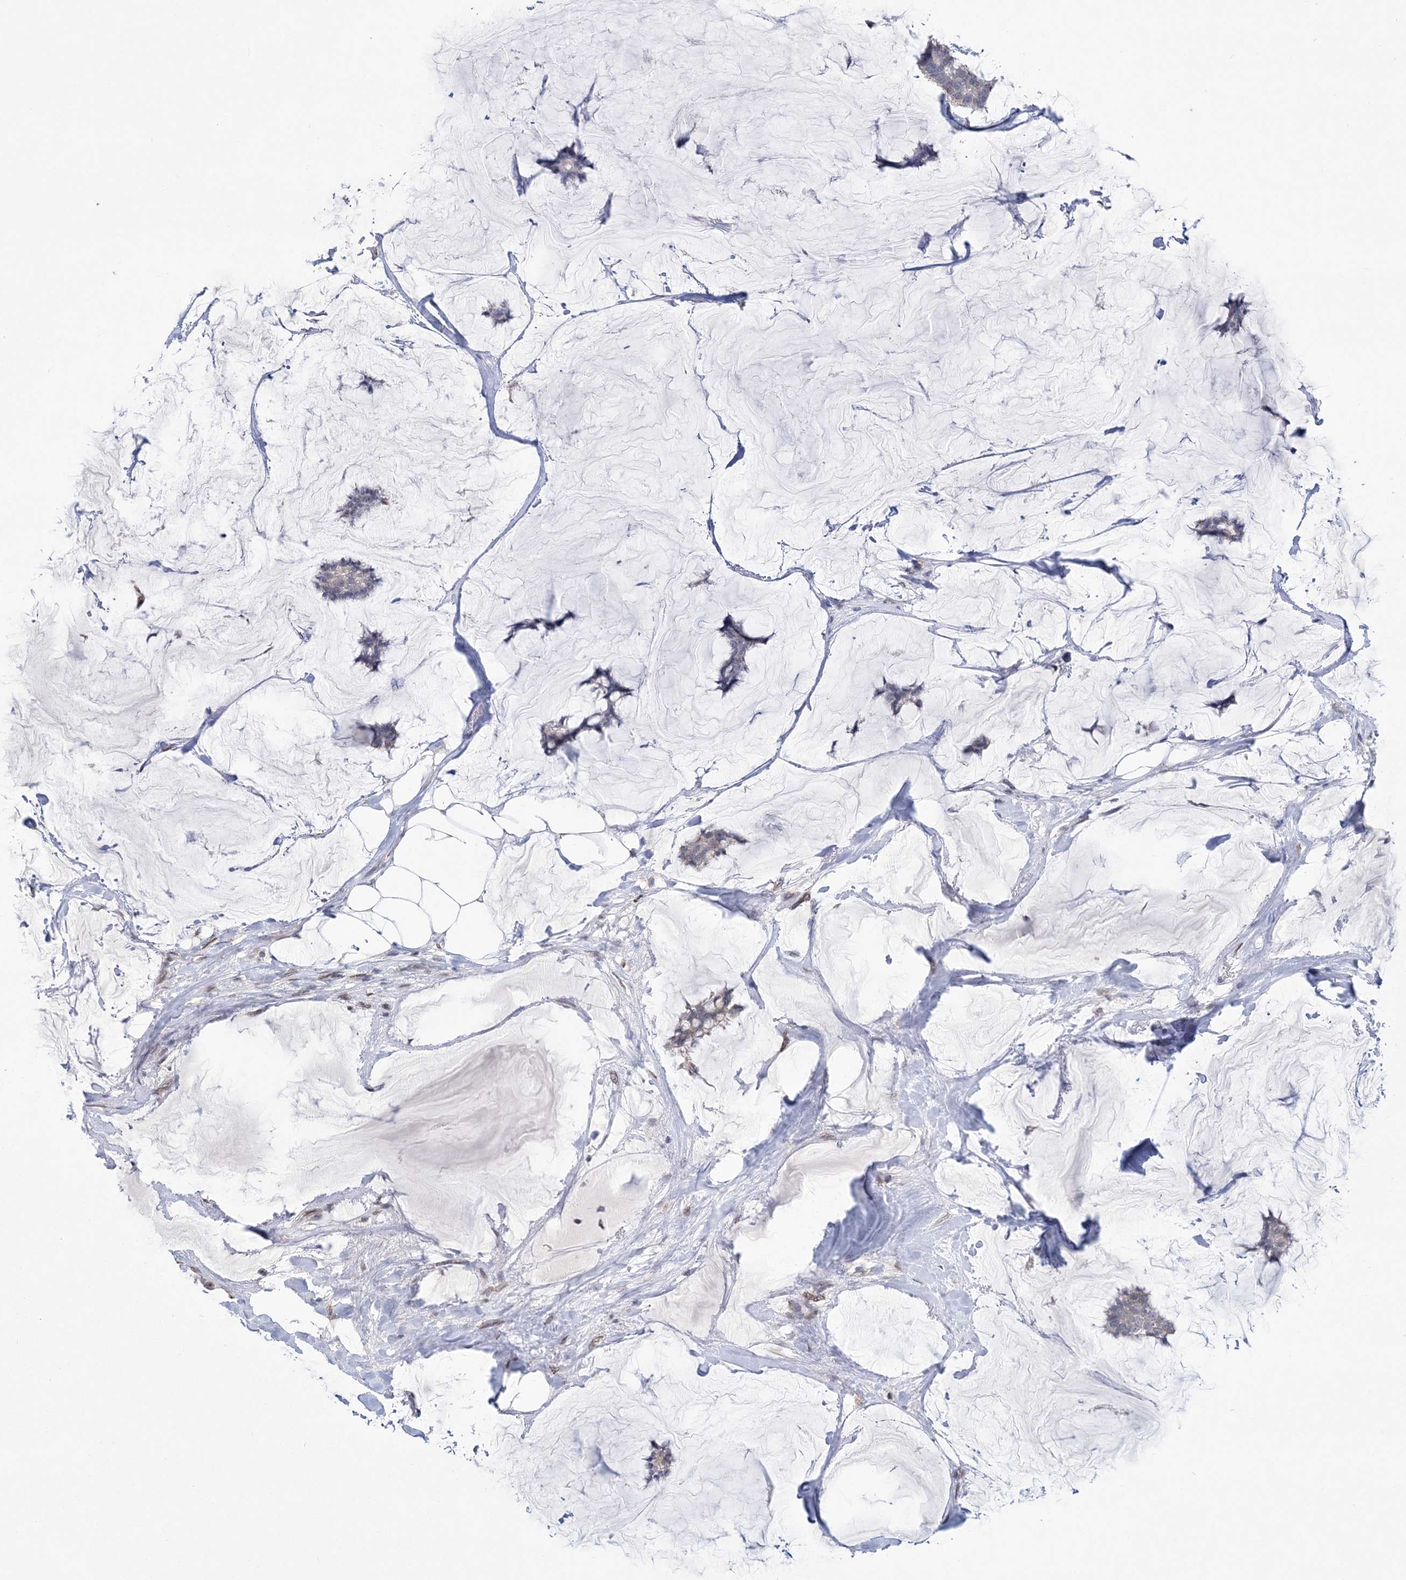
{"staining": {"intensity": "negative", "quantity": "none", "location": "none"}, "tissue": "breast cancer", "cell_type": "Tumor cells", "image_type": "cancer", "snomed": [{"axis": "morphology", "description": "Duct carcinoma"}, {"axis": "topography", "description": "Breast"}], "caption": "This is an immunohistochemistry (IHC) micrograph of breast cancer. There is no staining in tumor cells.", "gene": "DNAJC27", "patient": {"sex": "female", "age": 93}}